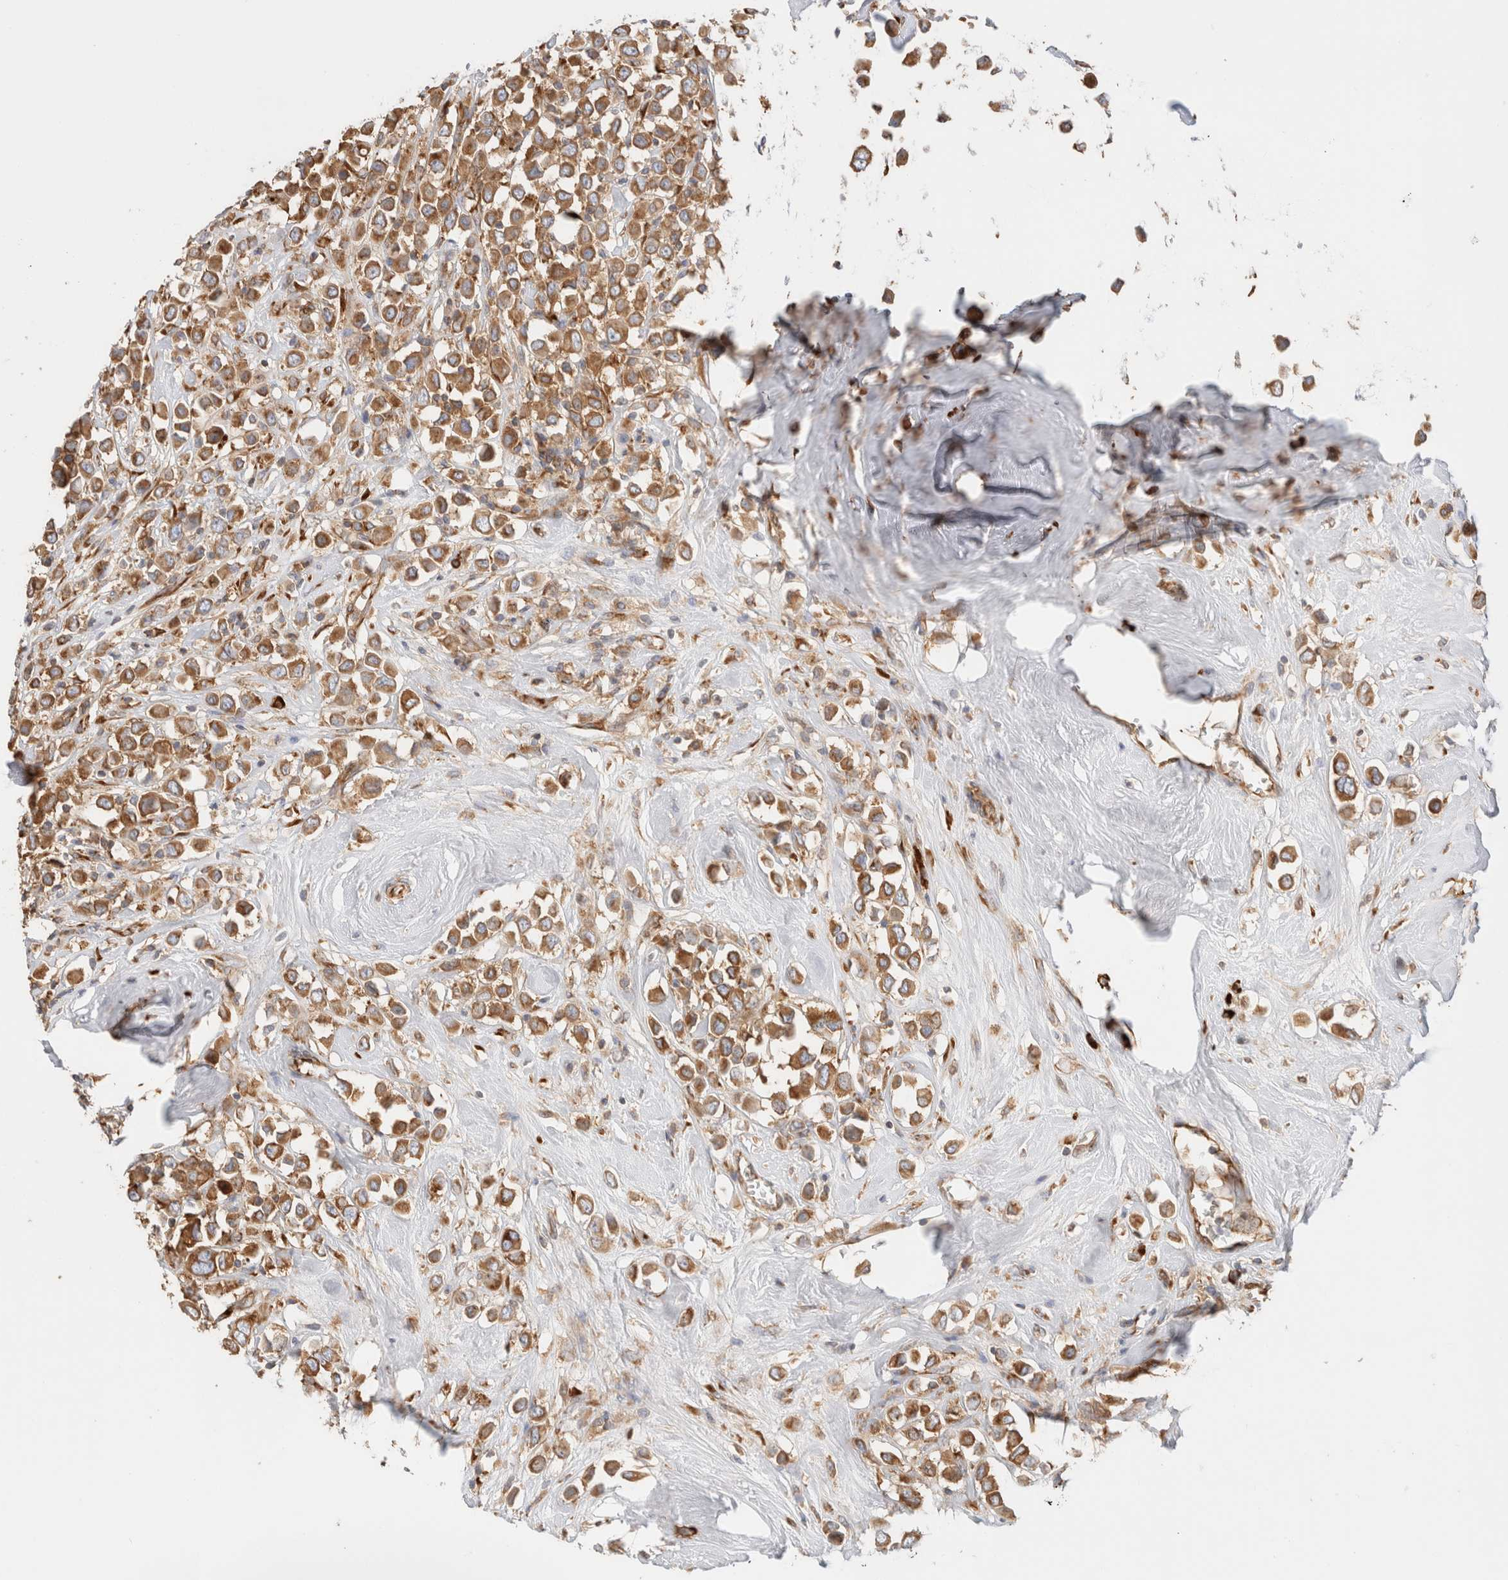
{"staining": {"intensity": "moderate", "quantity": ">75%", "location": "cytoplasmic/membranous"}, "tissue": "breast cancer", "cell_type": "Tumor cells", "image_type": "cancer", "snomed": [{"axis": "morphology", "description": "Duct carcinoma"}, {"axis": "topography", "description": "Breast"}], "caption": "There is medium levels of moderate cytoplasmic/membranous staining in tumor cells of infiltrating ductal carcinoma (breast), as demonstrated by immunohistochemical staining (brown color).", "gene": "ZC2HC1A", "patient": {"sex": "female", "age": 61}}